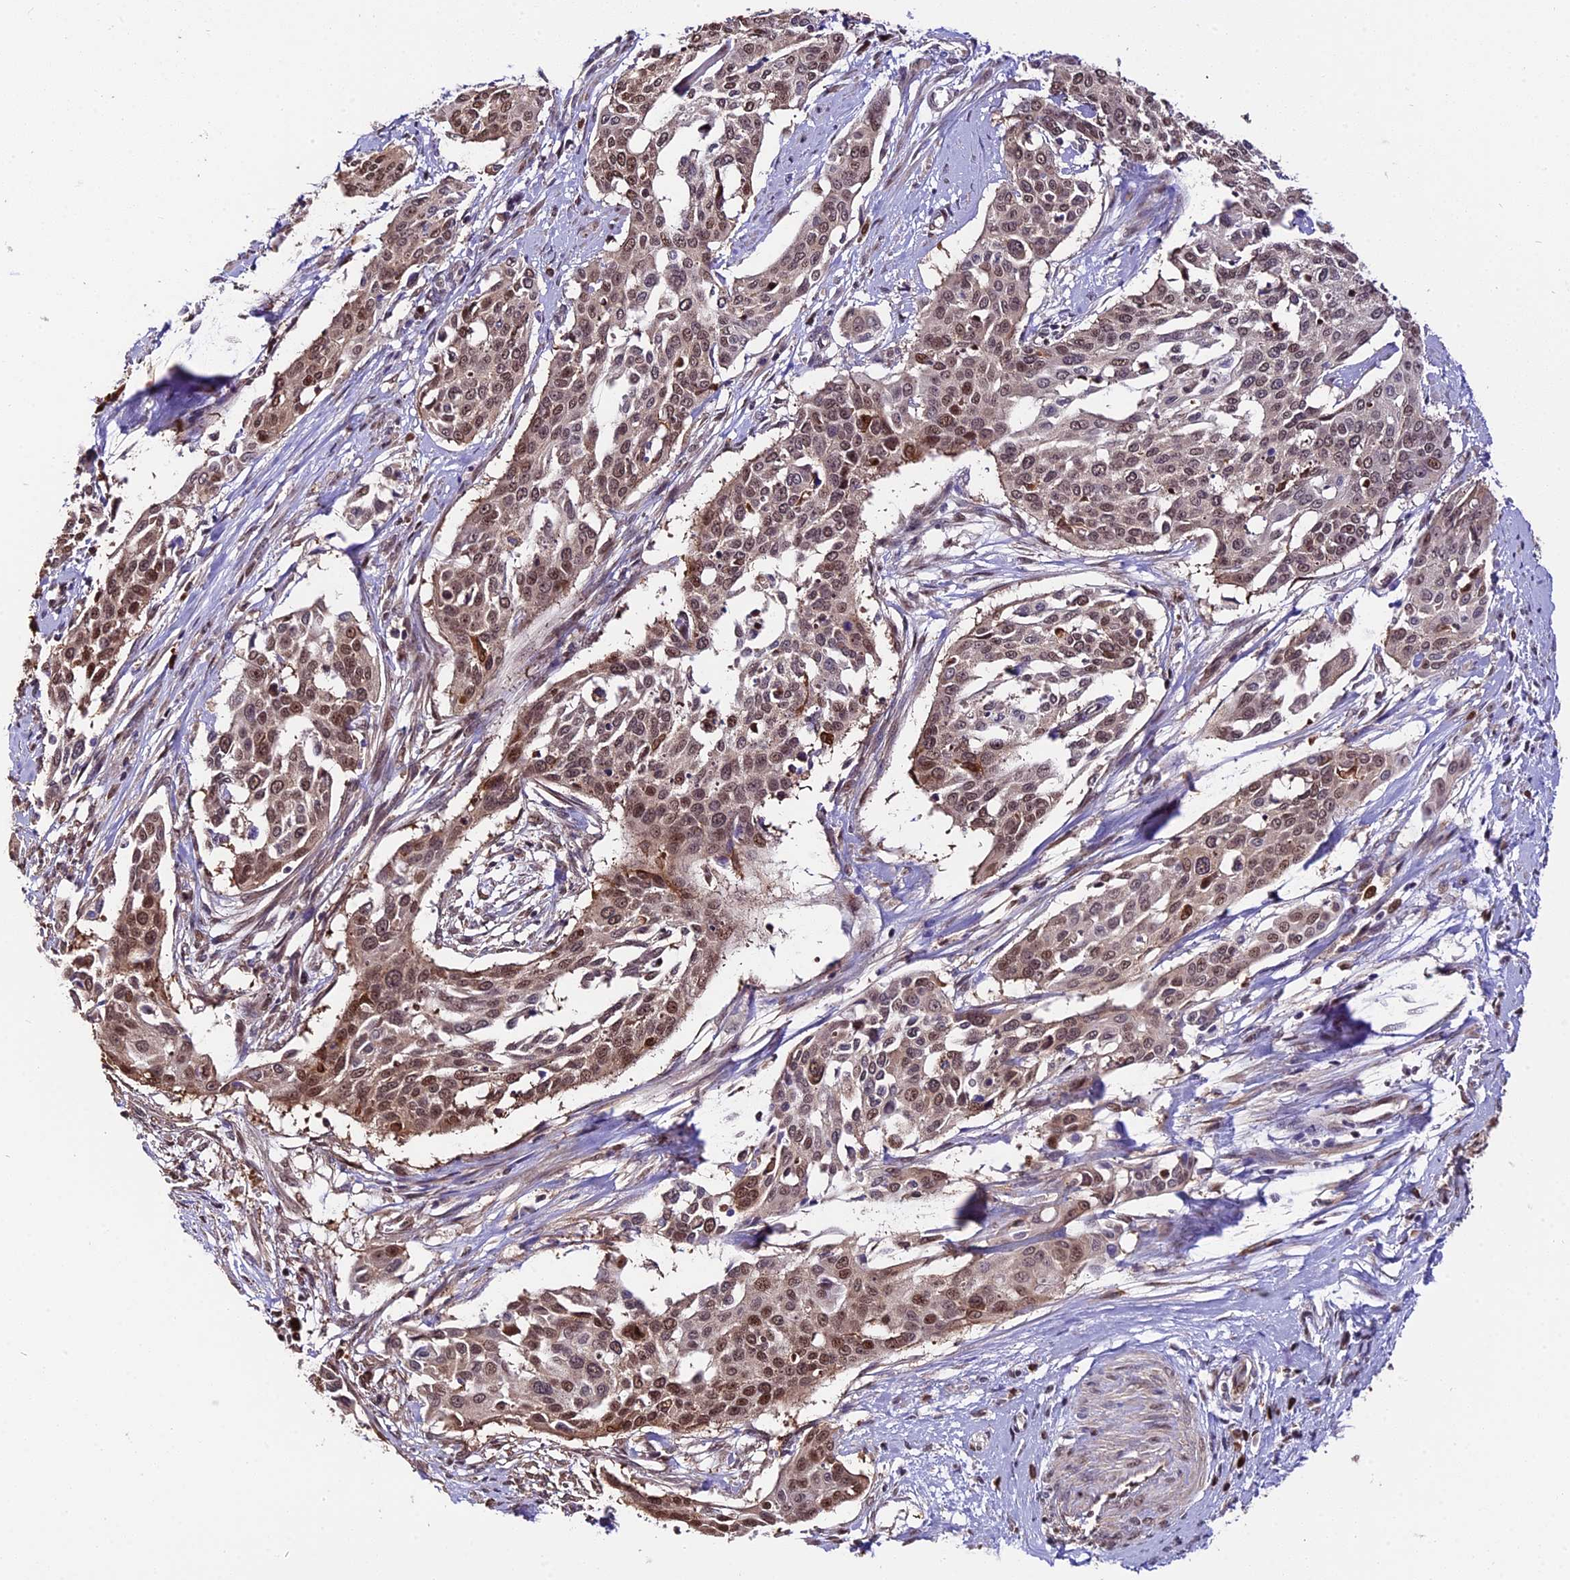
{"staining": {"intensity": "moderate", "quantity": ">75%", "location": "nuclear"}, "tissue": "cervical cancer", "cell_type": "Tumor cells", "image_type": "cancer", "snomed": [{"axis": "morphology", "description": "Squamous cell carcinoma, NOS"}, {"axis": "topography", "description": "Cervix"}], "caption": "Human squamous cell carcinoma (cervical) stained for a protein (brown) shows moderate nuclear positive staining in about >75% of tumor cells.", "gene": "HERPUD1", "patient": {"sex": "female", "age": 44}}